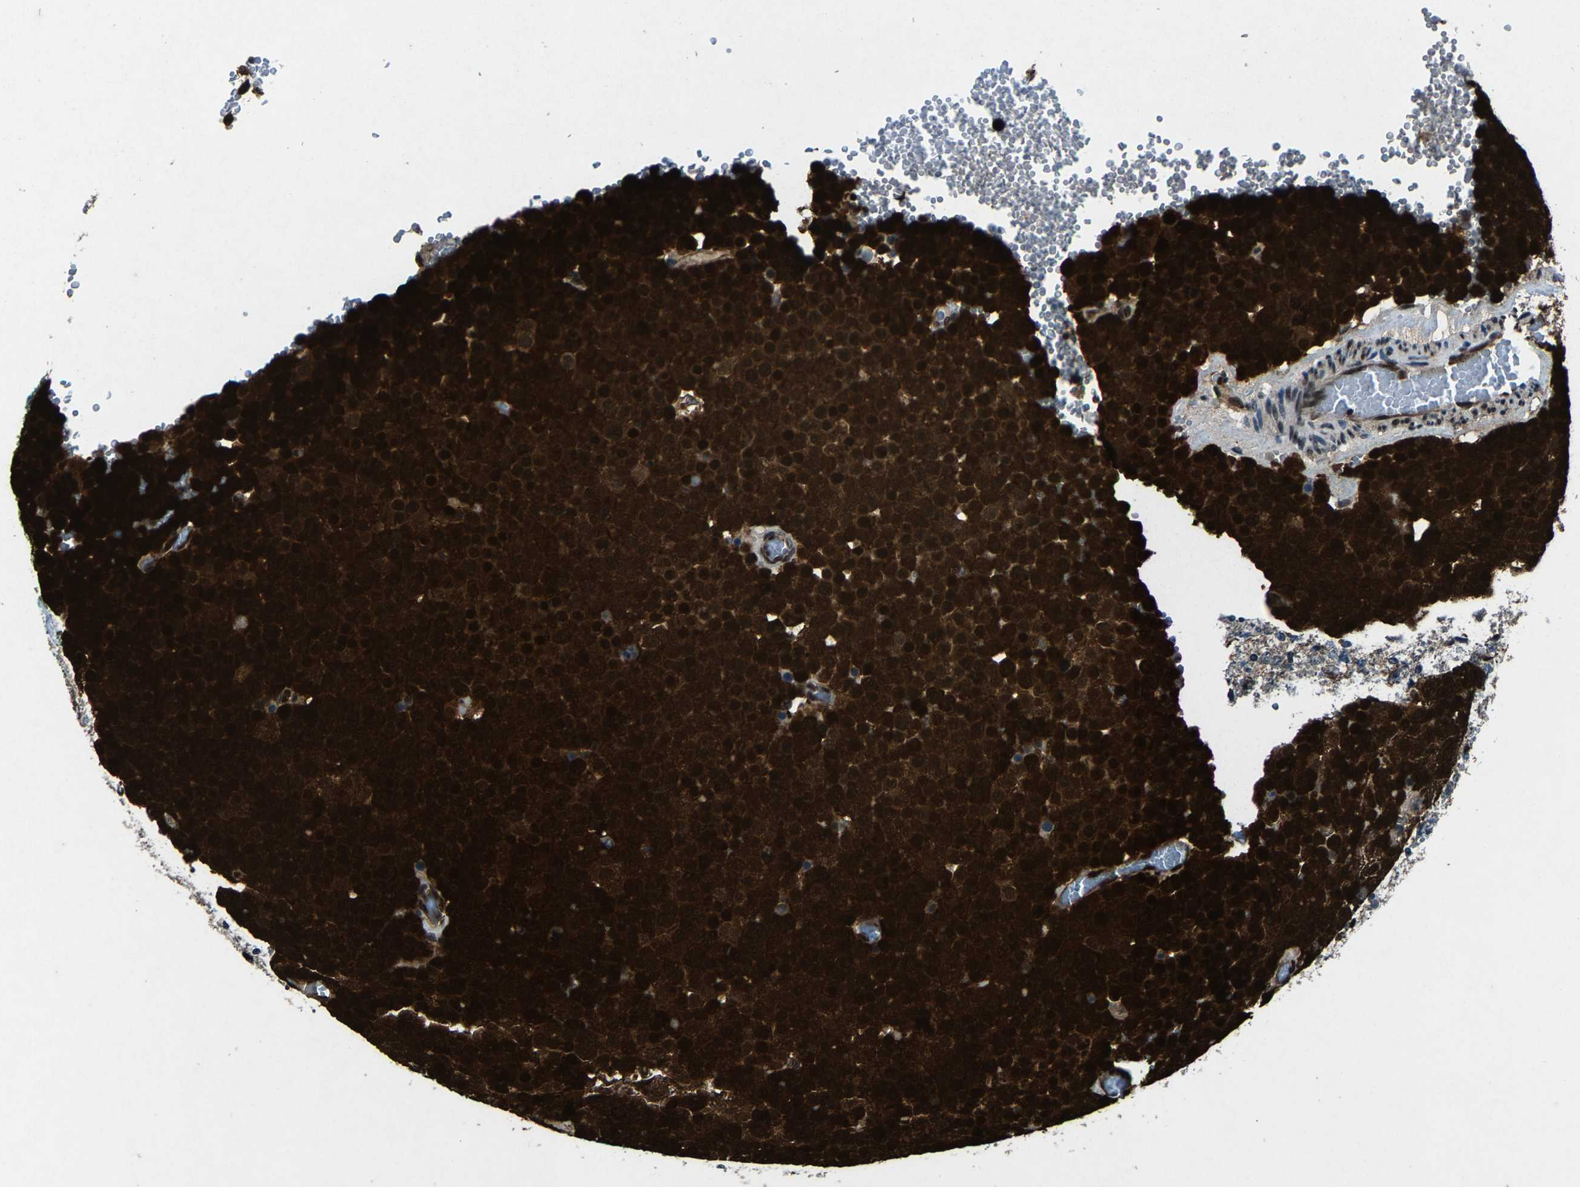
{"staining": {"intensity": "strong", "quantity": ">75%", "location": "cytoplasmic/membranous,nuclear"}, "tissue": "testis cancer", "cell_type": "Tumor cells", "image_type": "cancer", "snomed": [{"axis": "morphology", "description": "Seminoma, NOS"}, {"axis": "topography", "description": "Testis"}], "caption": "A micrograph of human seminoma (testis) stained for a protein demonstrates strong cytoplasmic/membranous and nuclear brown staining in tumor cells. (DAB (3,3'-diaminobenzidine) IHC with brightfield microscopy, high magnification).", "gene": "ATXN3", "patient": {"sex": "male", "age": 71}}